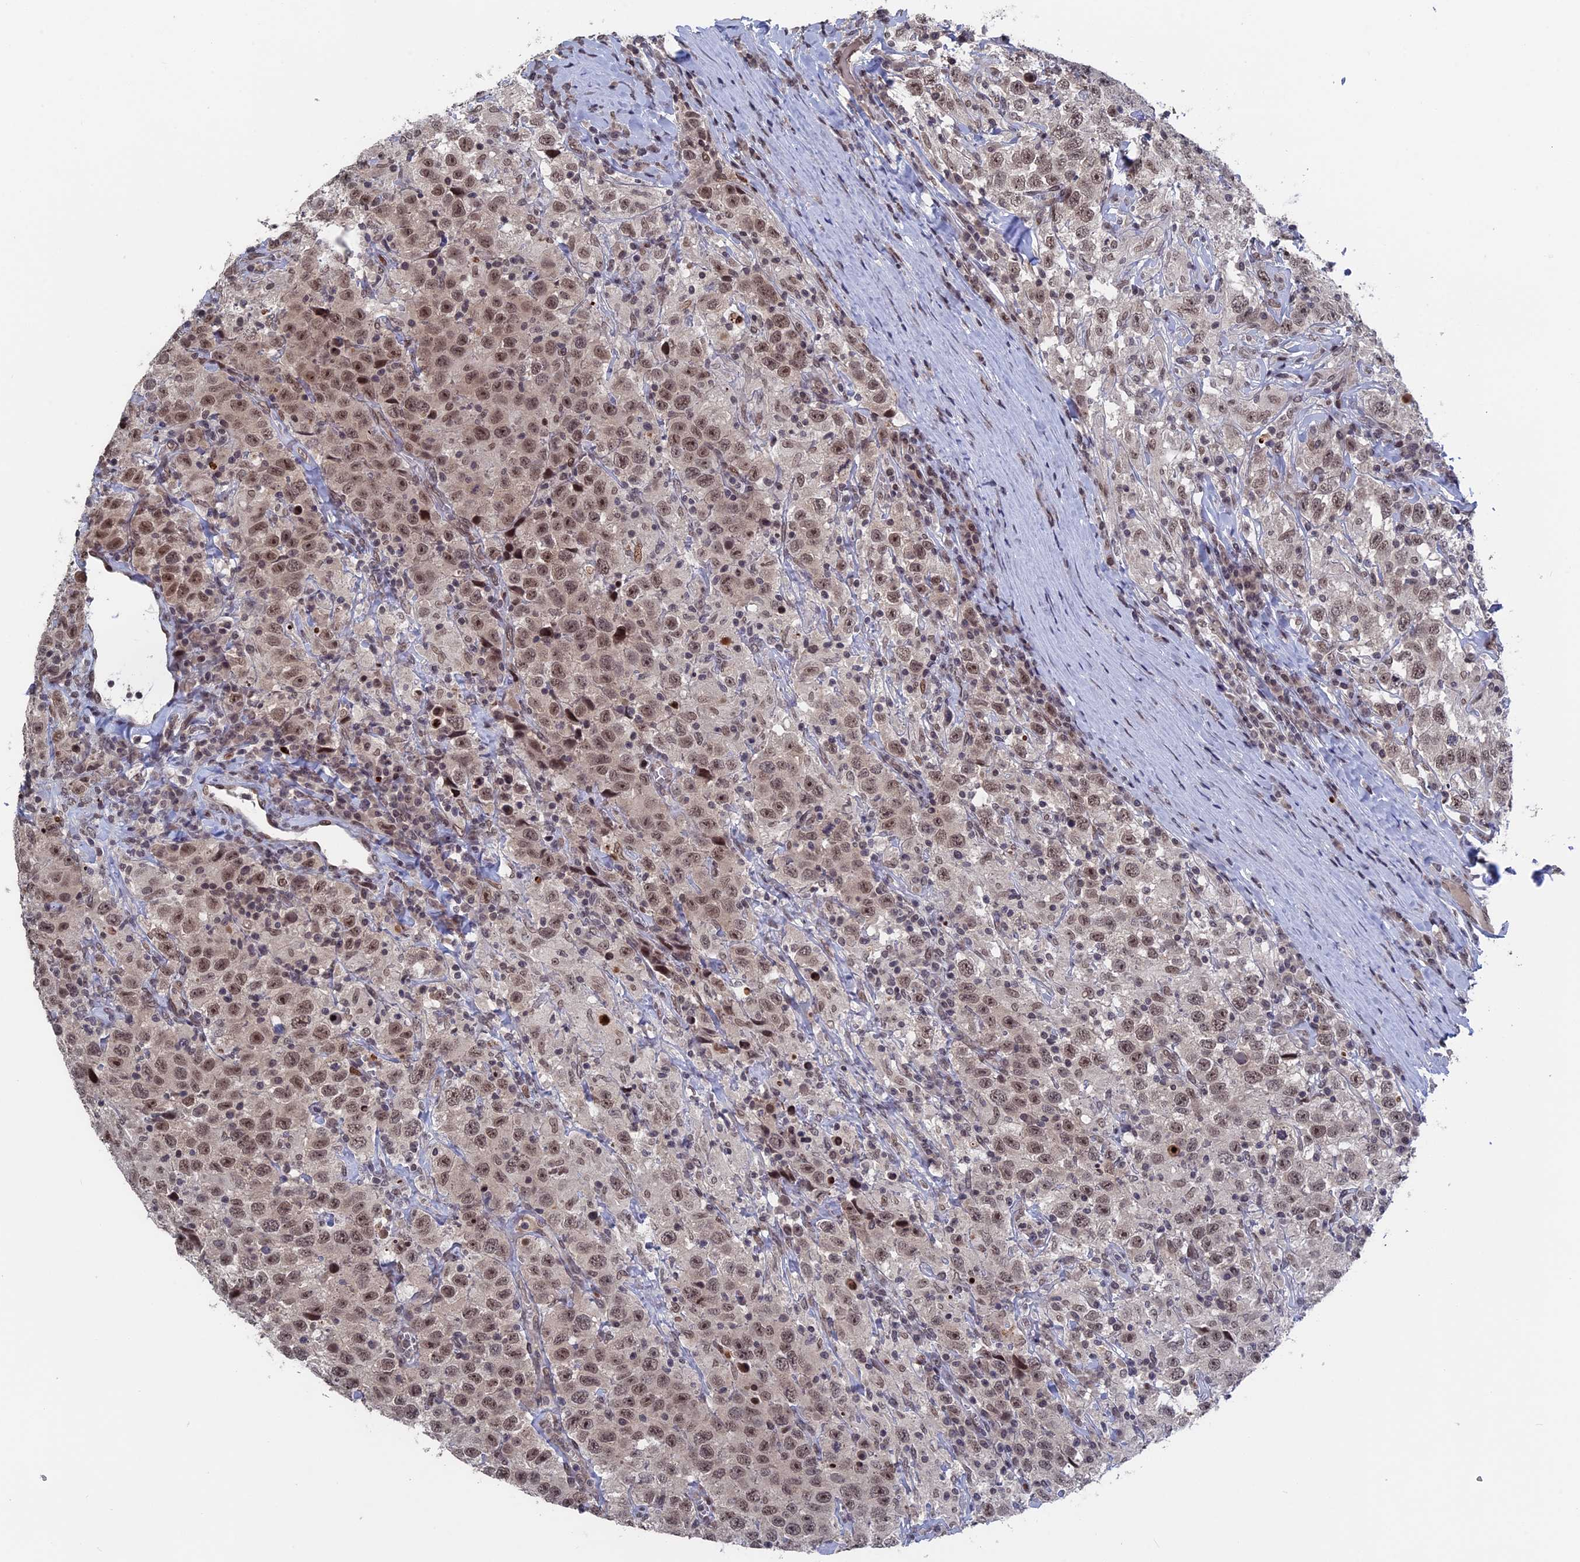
{"staining": {"intensity": "moderate", "quantity": ">75%", "location": "nuclear"}, "tissue": "testis cancer", "cell_type": "Tumor cells", "image_type": "cancer", "snomed": [{"axis": "morphology", "description": "Seminoma, NOS"}, {"axis": "topography", "description": "Testis"}], "caption": "Tumor cells reveal medium levels of moderate nuclear expression in approximately >75% of cells in testis cancer.", "gene": "NR2C2AP", "patient": {"sex": "male", "age": 41}}